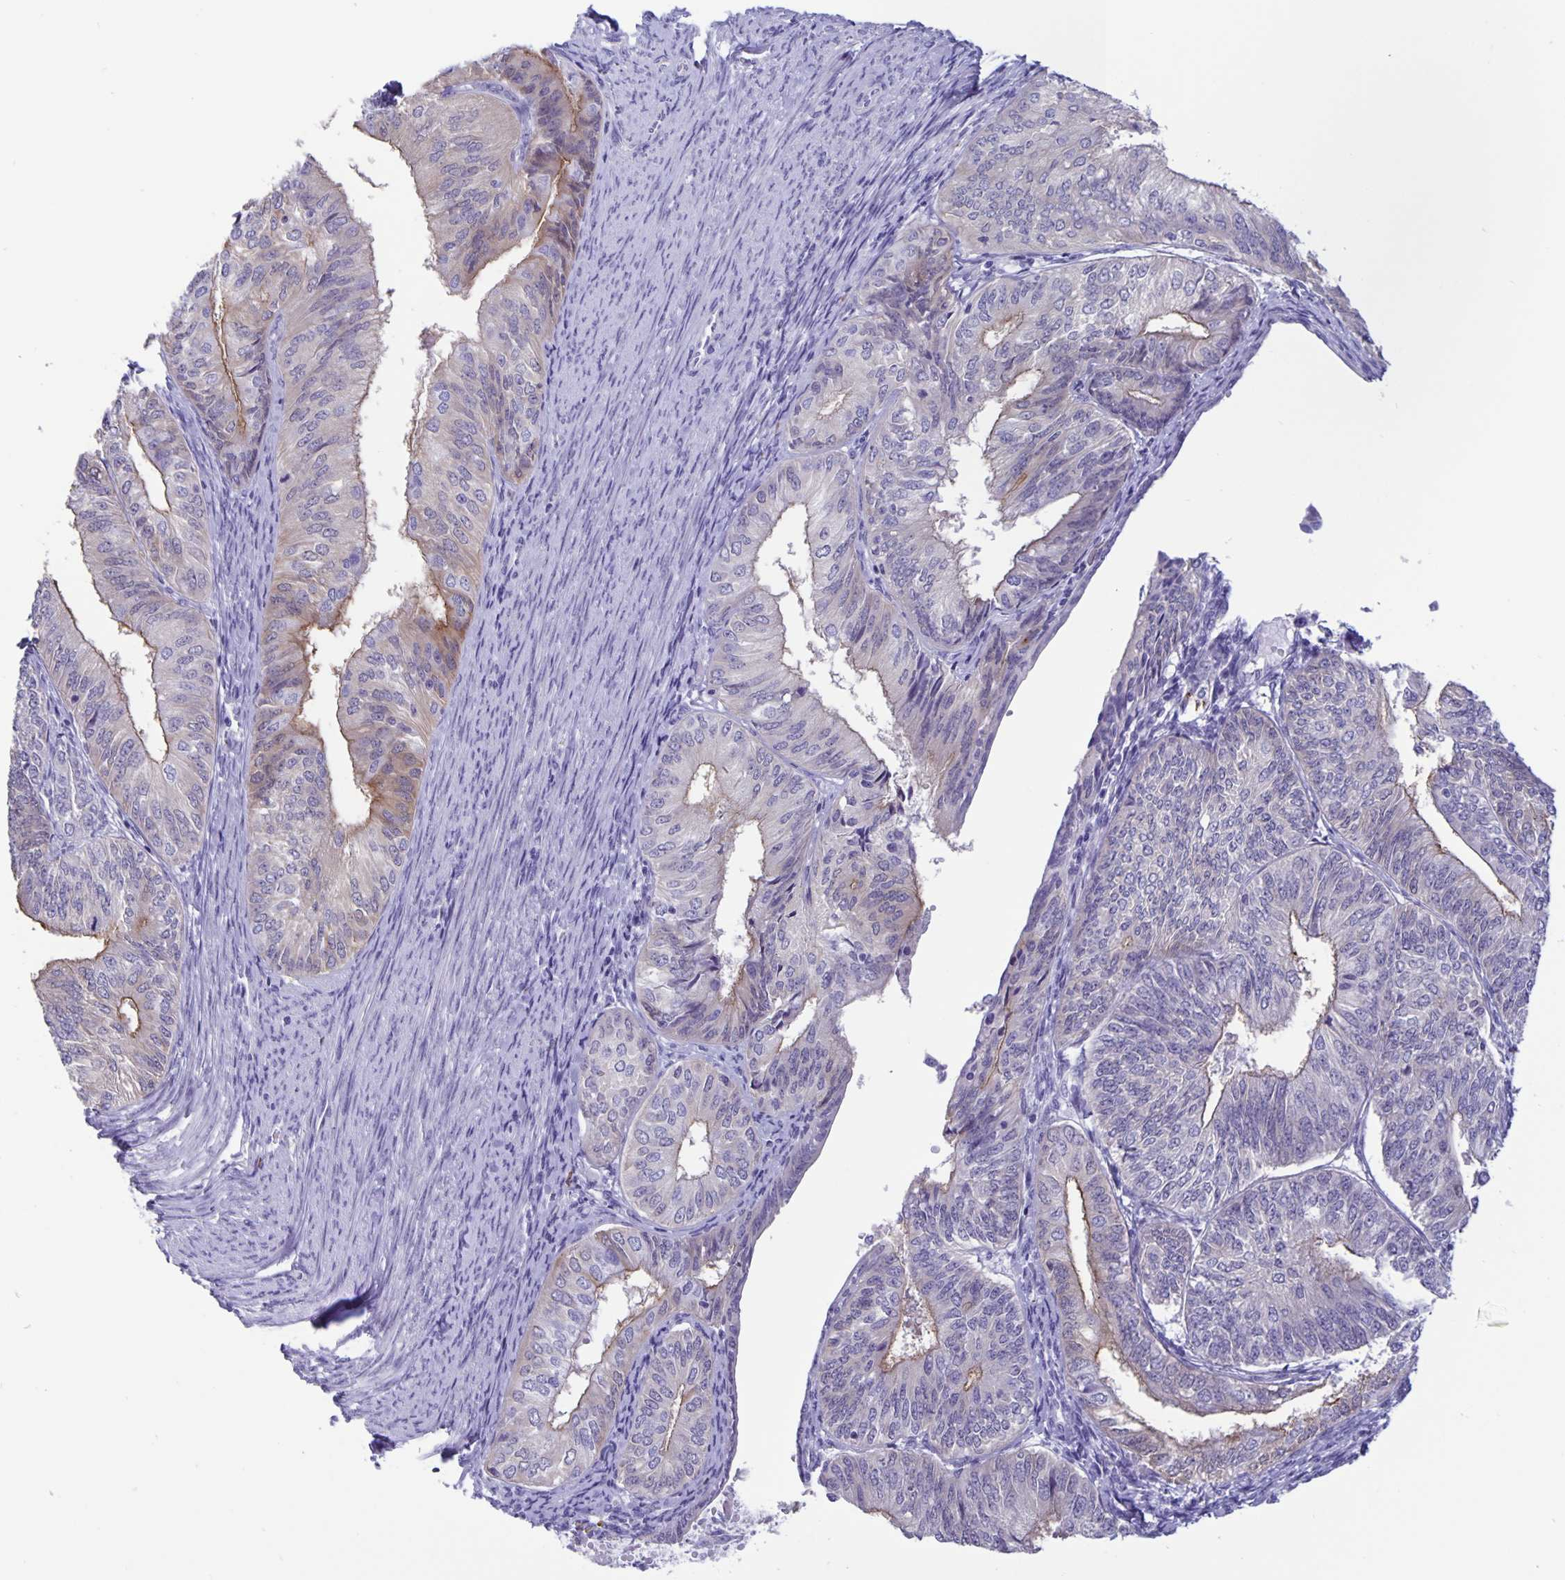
{"staining": {"intensity": "moderate", "quantity": "<25%", "location": "cytoplasmic/membranous"}, "tissue": "endometrial cancer", "cell_type": "Tumor cells", "image_type": "cancer", "snomed": [{"axis": "morphology", "description": "Adenocarcinoma, NOS"}, {"axis": "topography", "description": "Endometrium"}], "caption": "Approximately <25% of tumor cells in endometrial cancer (adenocarcinoma) display moderate cytoplasmic/membranous protein positivity as visualized by brown immunohistochemical staining.", "gene": "ERMN", "patient": {"sex": "female", "age": 58}}